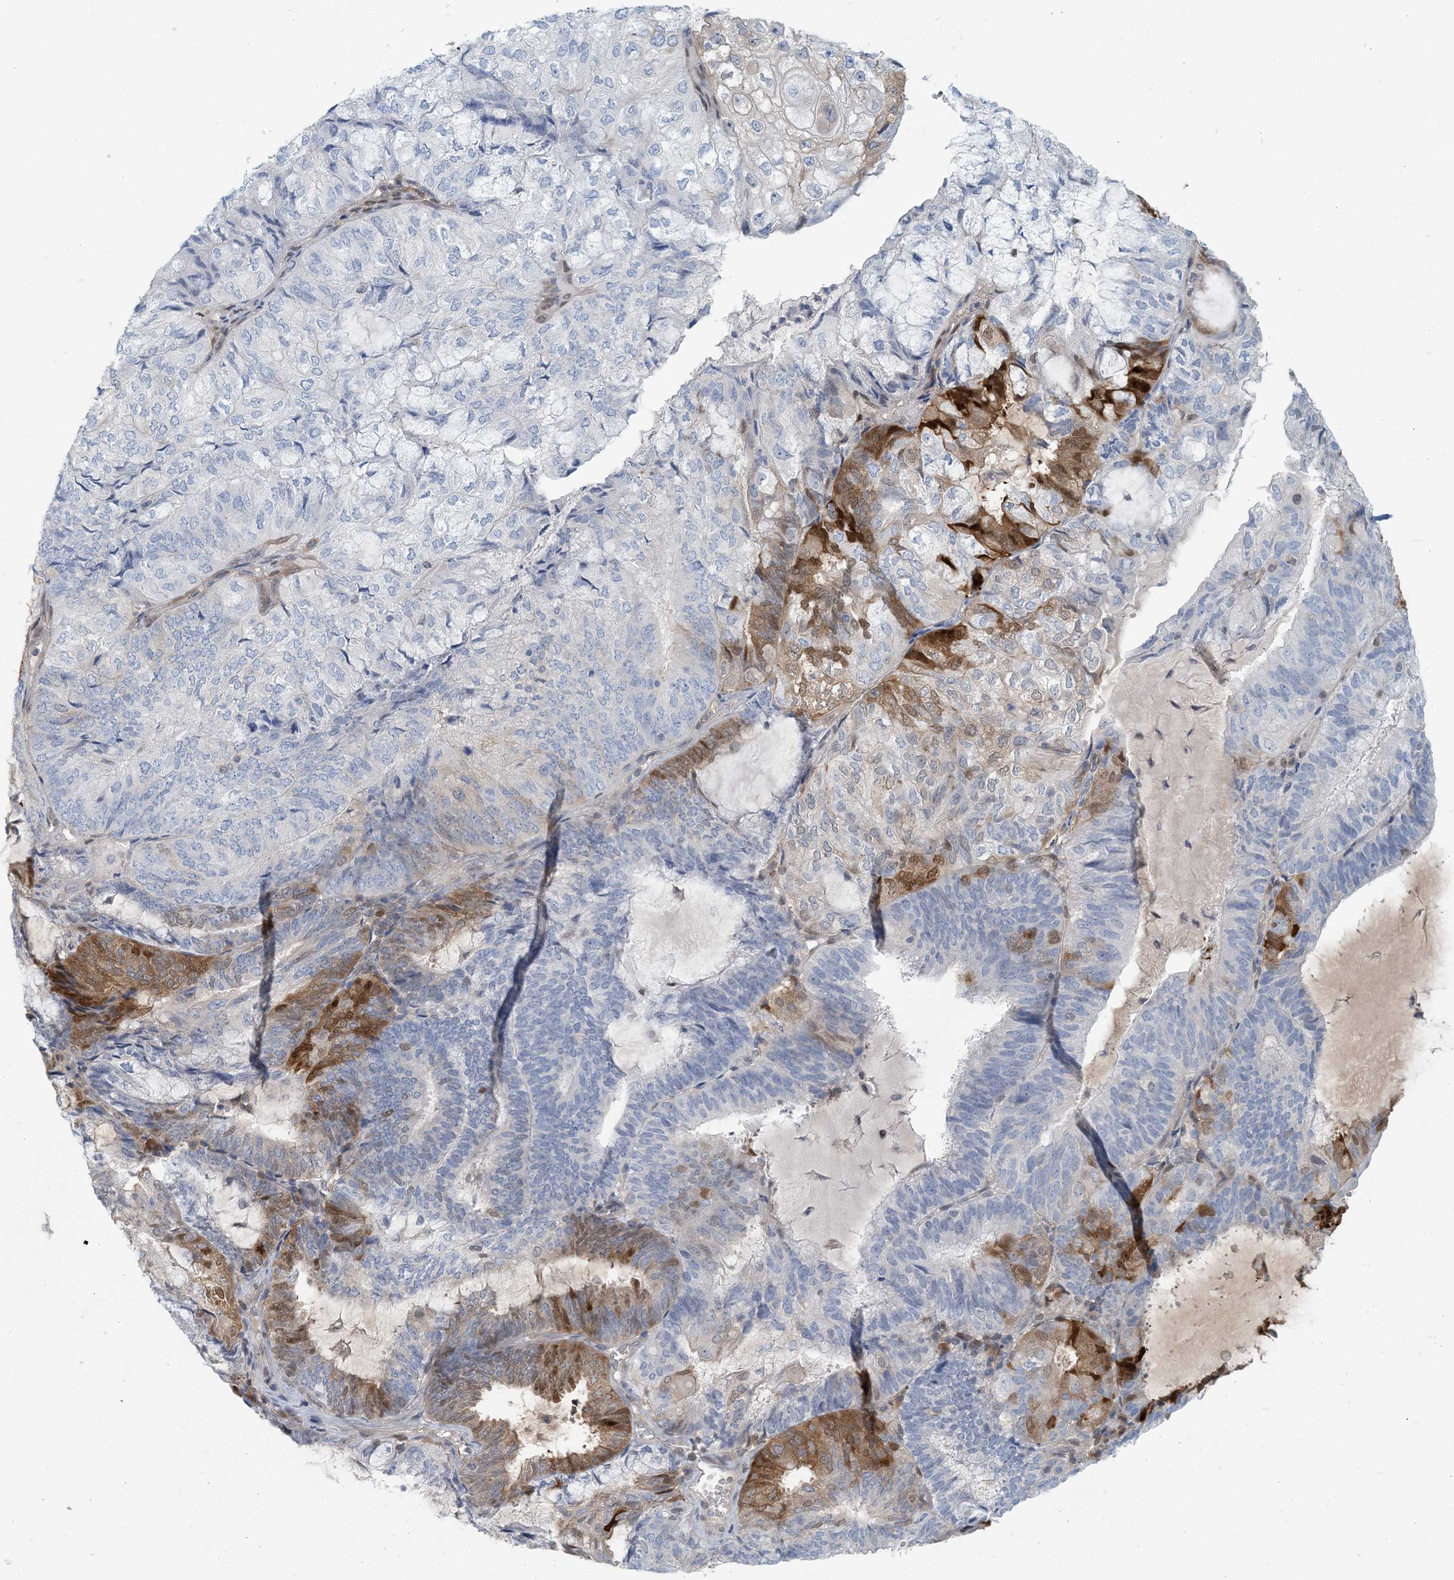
{"staining": {"intensity": "strong", "quantity": "<25%", "location": "cytoplasmic/membranous,nuclear"}, "tissue": "endometrial cancer", "cell_type": "Tumor cells", "image_type": "cancer", "snomed": [{"axis": "morphology", "description": "Adenocarcinoma, NOS"}, {"axis": "topography", "description": "Endometrium"}], "caption": "Immunohistochemistry (IHC) photomicrograph of neoplastic tissue: endometrial cancer stained using IHC reveals medium levels of strong protein expression localized specifically in the cytoplasmic/membranous and nuclear of tumor cells, appearing as a cytoplasmic/membranous and nuclear brown color.", "gene": "ZC3H12A", "patient": {"sex": "female", "age": 81}}